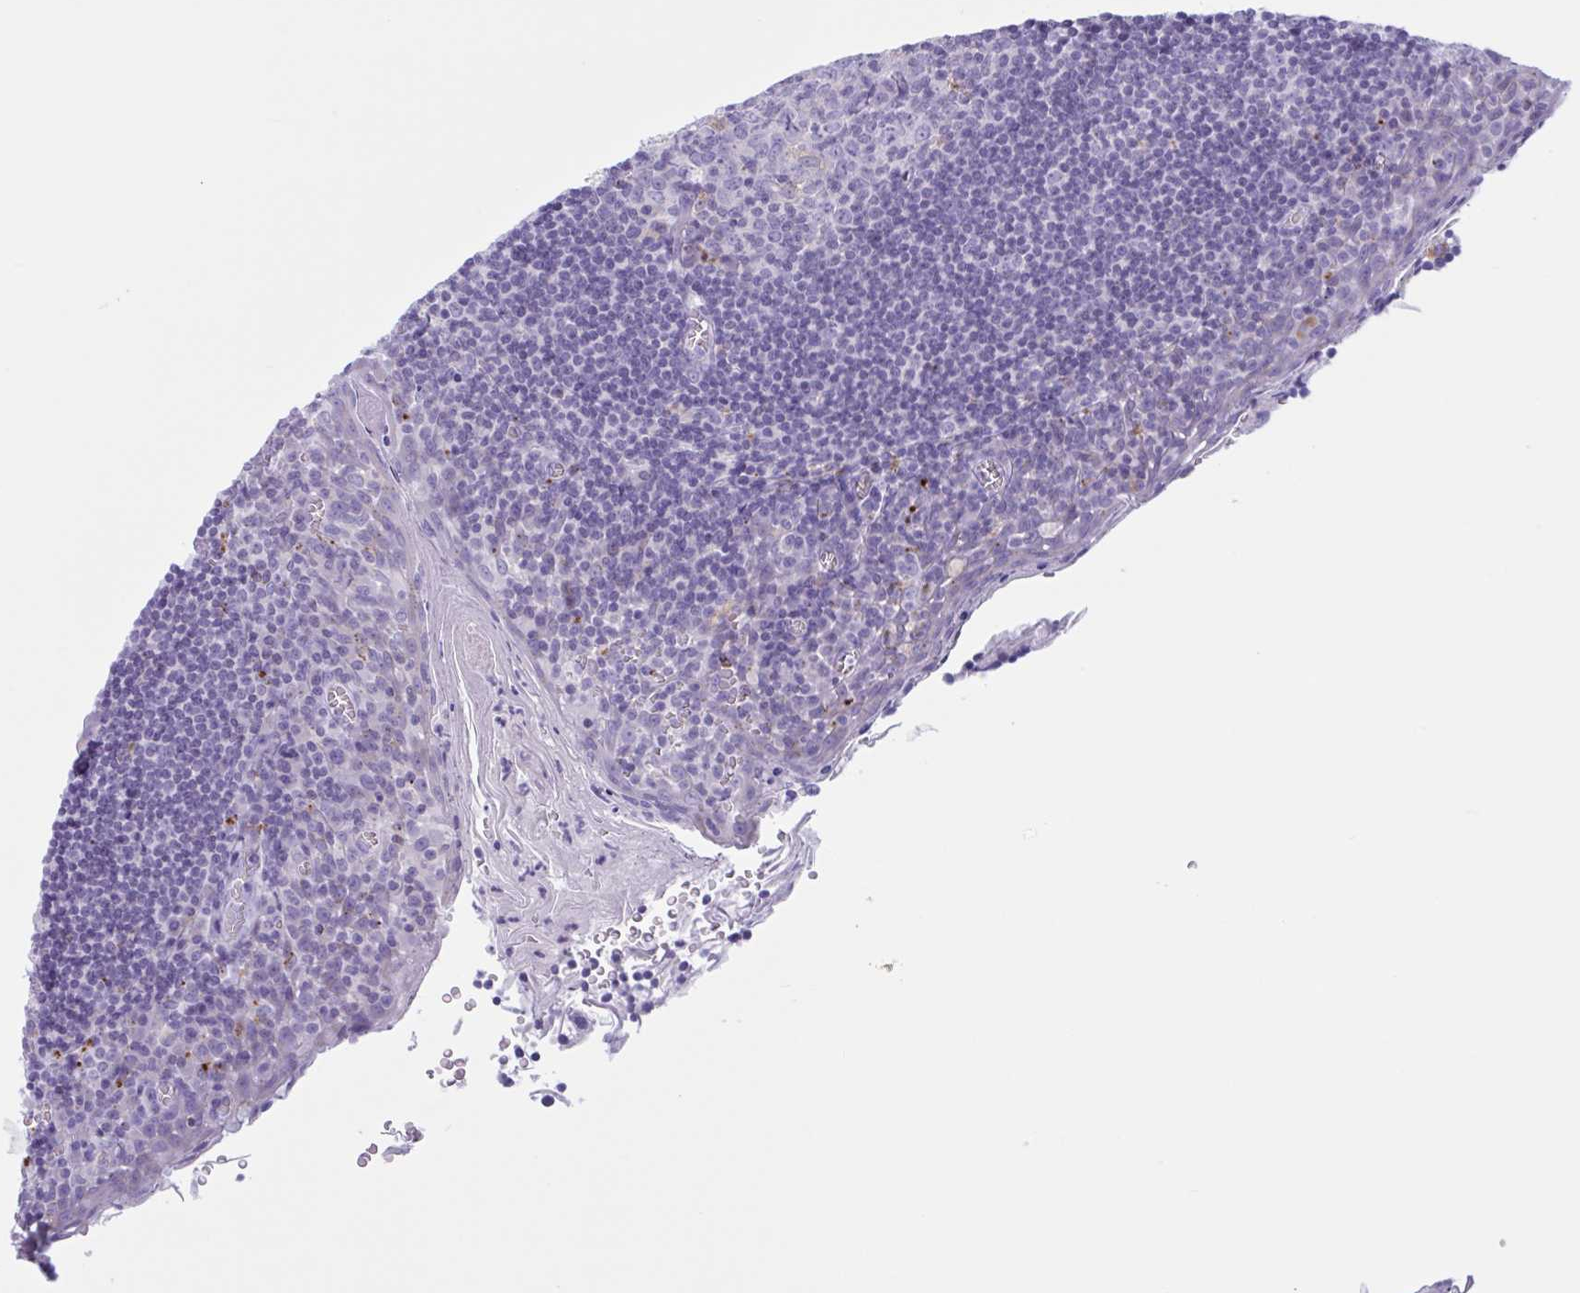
{"staining": {"intensity": "negative", "quantity": "none", "location": "none"}, "tissue": "tonsil", "cell_type": "Germinal center cells", "image_type": "normal", "snomed": [{"axis": "morphology", "description": "Normal tissue, NOS"}, {"axis": "topography", "description": "Tonsil"}], "caption": "Germinal center cells show no significant positivity in unremarkable tonsil. The staining is performed using DAB (3,3'-diaminobenzidine) brown chromogen with nuclei counter-stained in using hematoxylin.", "gene": "XCL1", "patient": {"sex": "male", "age": 27}}